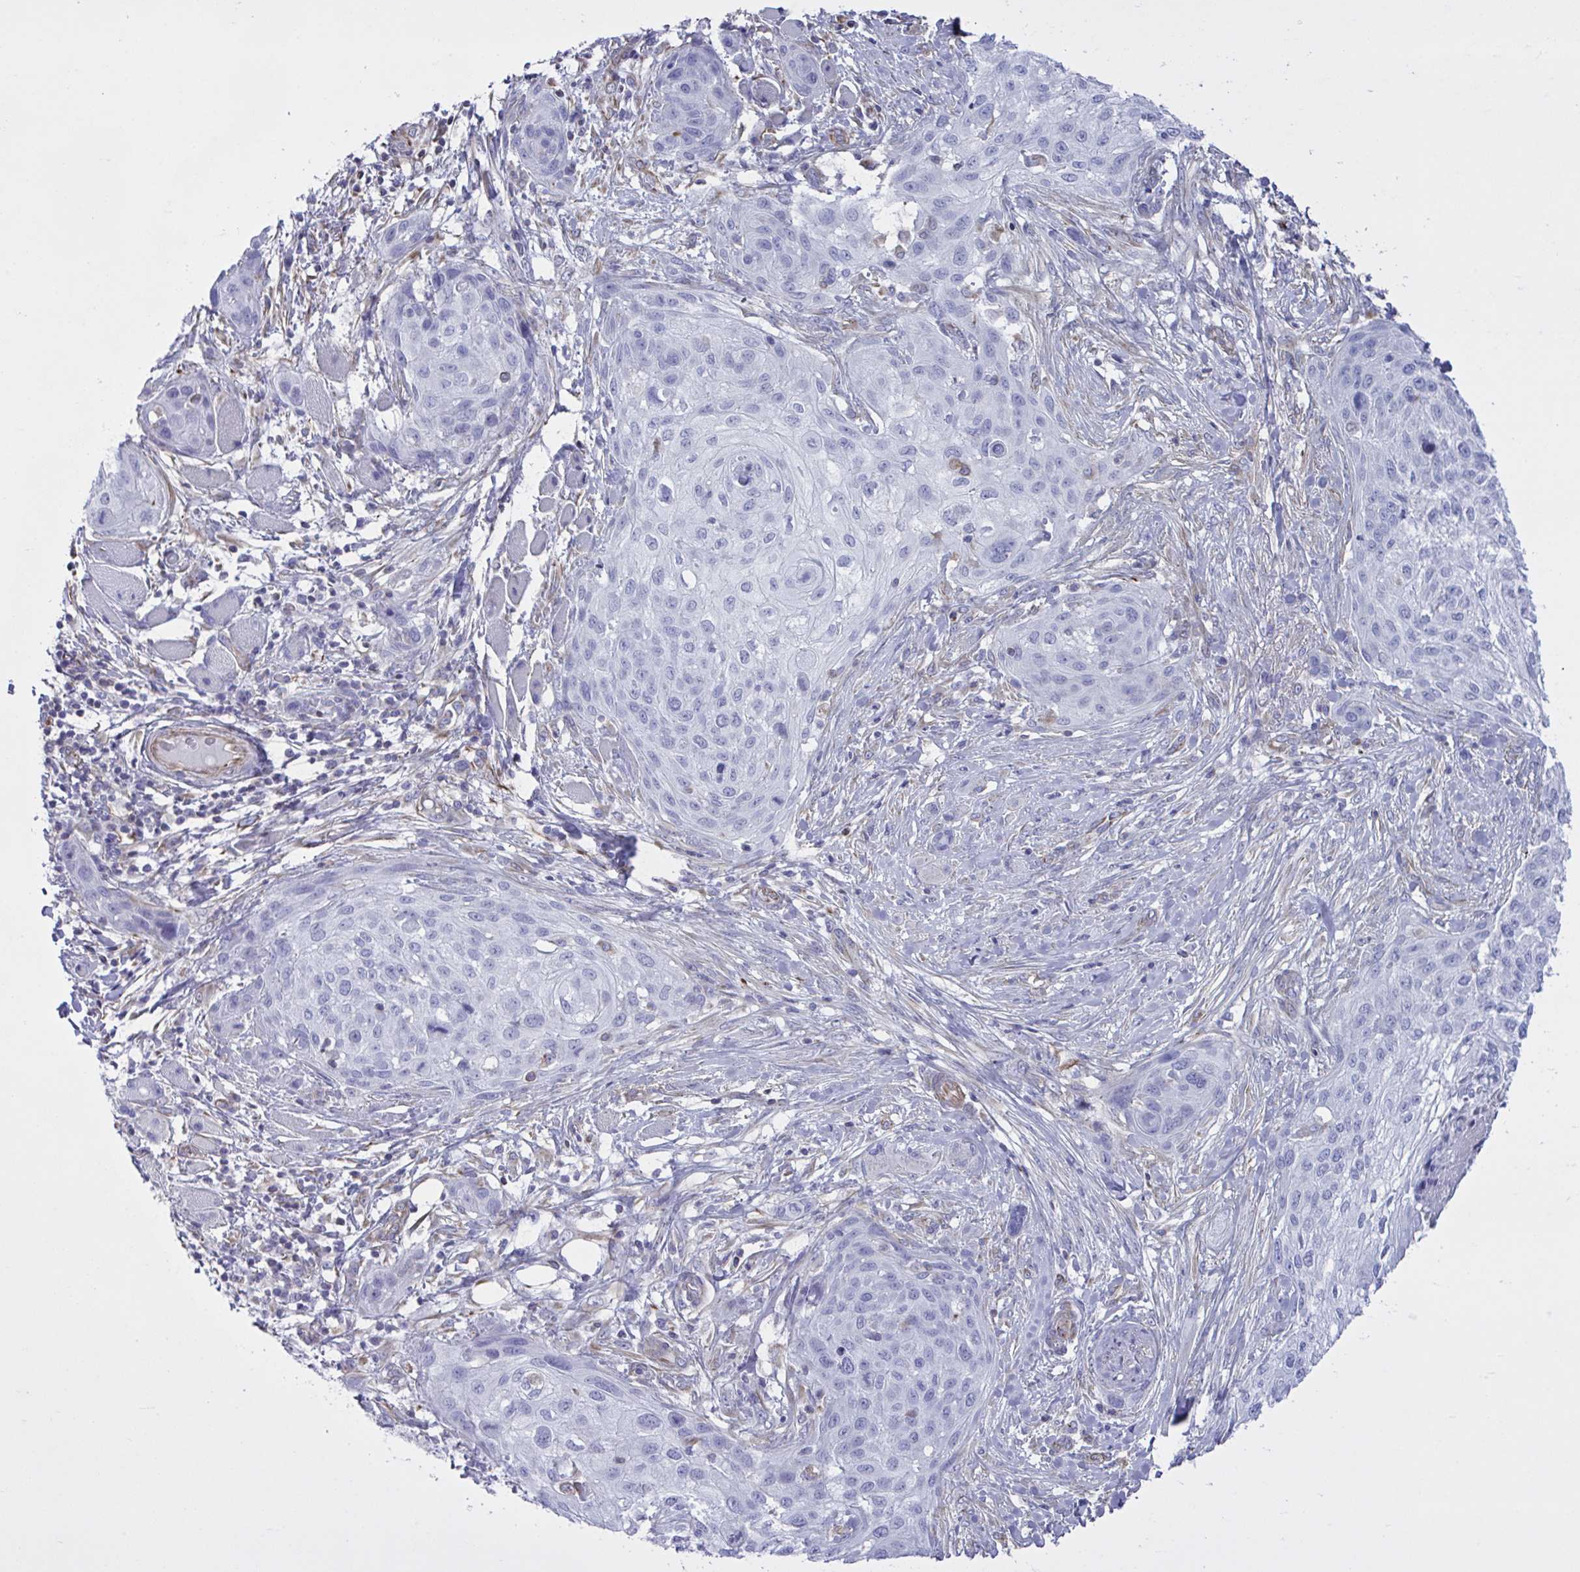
{"staining": {"intensity": "negative", "quantity": "none", "location": "none"}, "tissue": "skin cancer", "cell_type": "Tumor cells", "image_type": "cancer", "snomed": [{"axis": "morphology", "description": "Squamous cell carcinoma, NOS"}, {"axis": "topography", "description": "Skin"}], "caption": "Photomicrograph shows no protein expression in tumor cells of squamous cell carcinoma (skin) tissue.", "gene": "TMEM86B", "patient": {"sex": "female", "age": 87}}